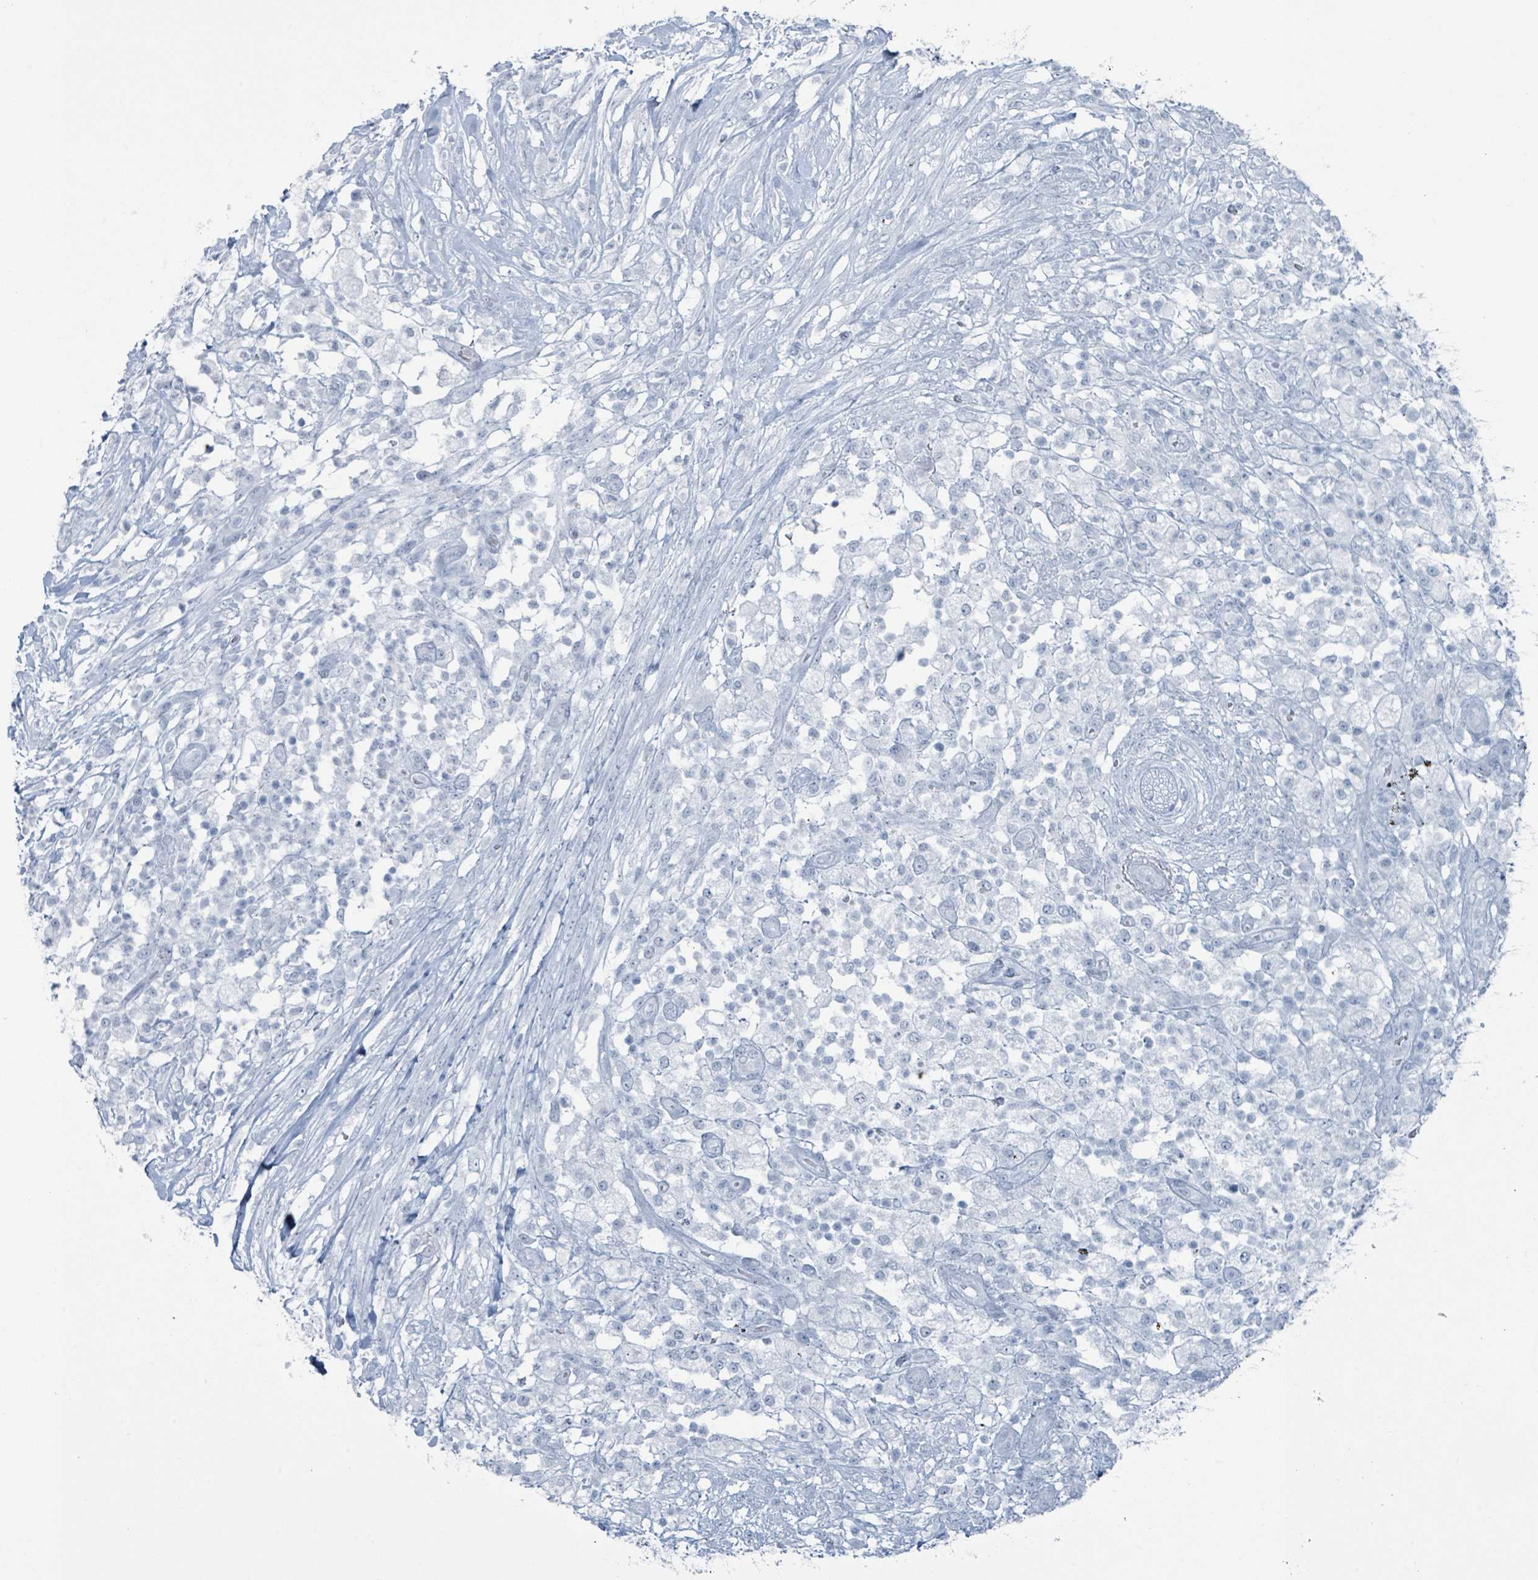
{"staining": {"intensity": "negative", "quantity": "none", "location": "none"}, "tissue": "pancreatic cancer", "cell_type": "Tumor cells", "image_type": "cancer", "snomed": [{"axis": "morphology", "description": "Adenocarcinoma, NOS"}, {"axis": "topography", "description": "Pancreas"}], "caption": "Tumor cells are negative for brown protein staining in adenocarcinoma (pancreatic).", "gene": "GPR15LG", "patient": {"sex": "female", "age": 72}}